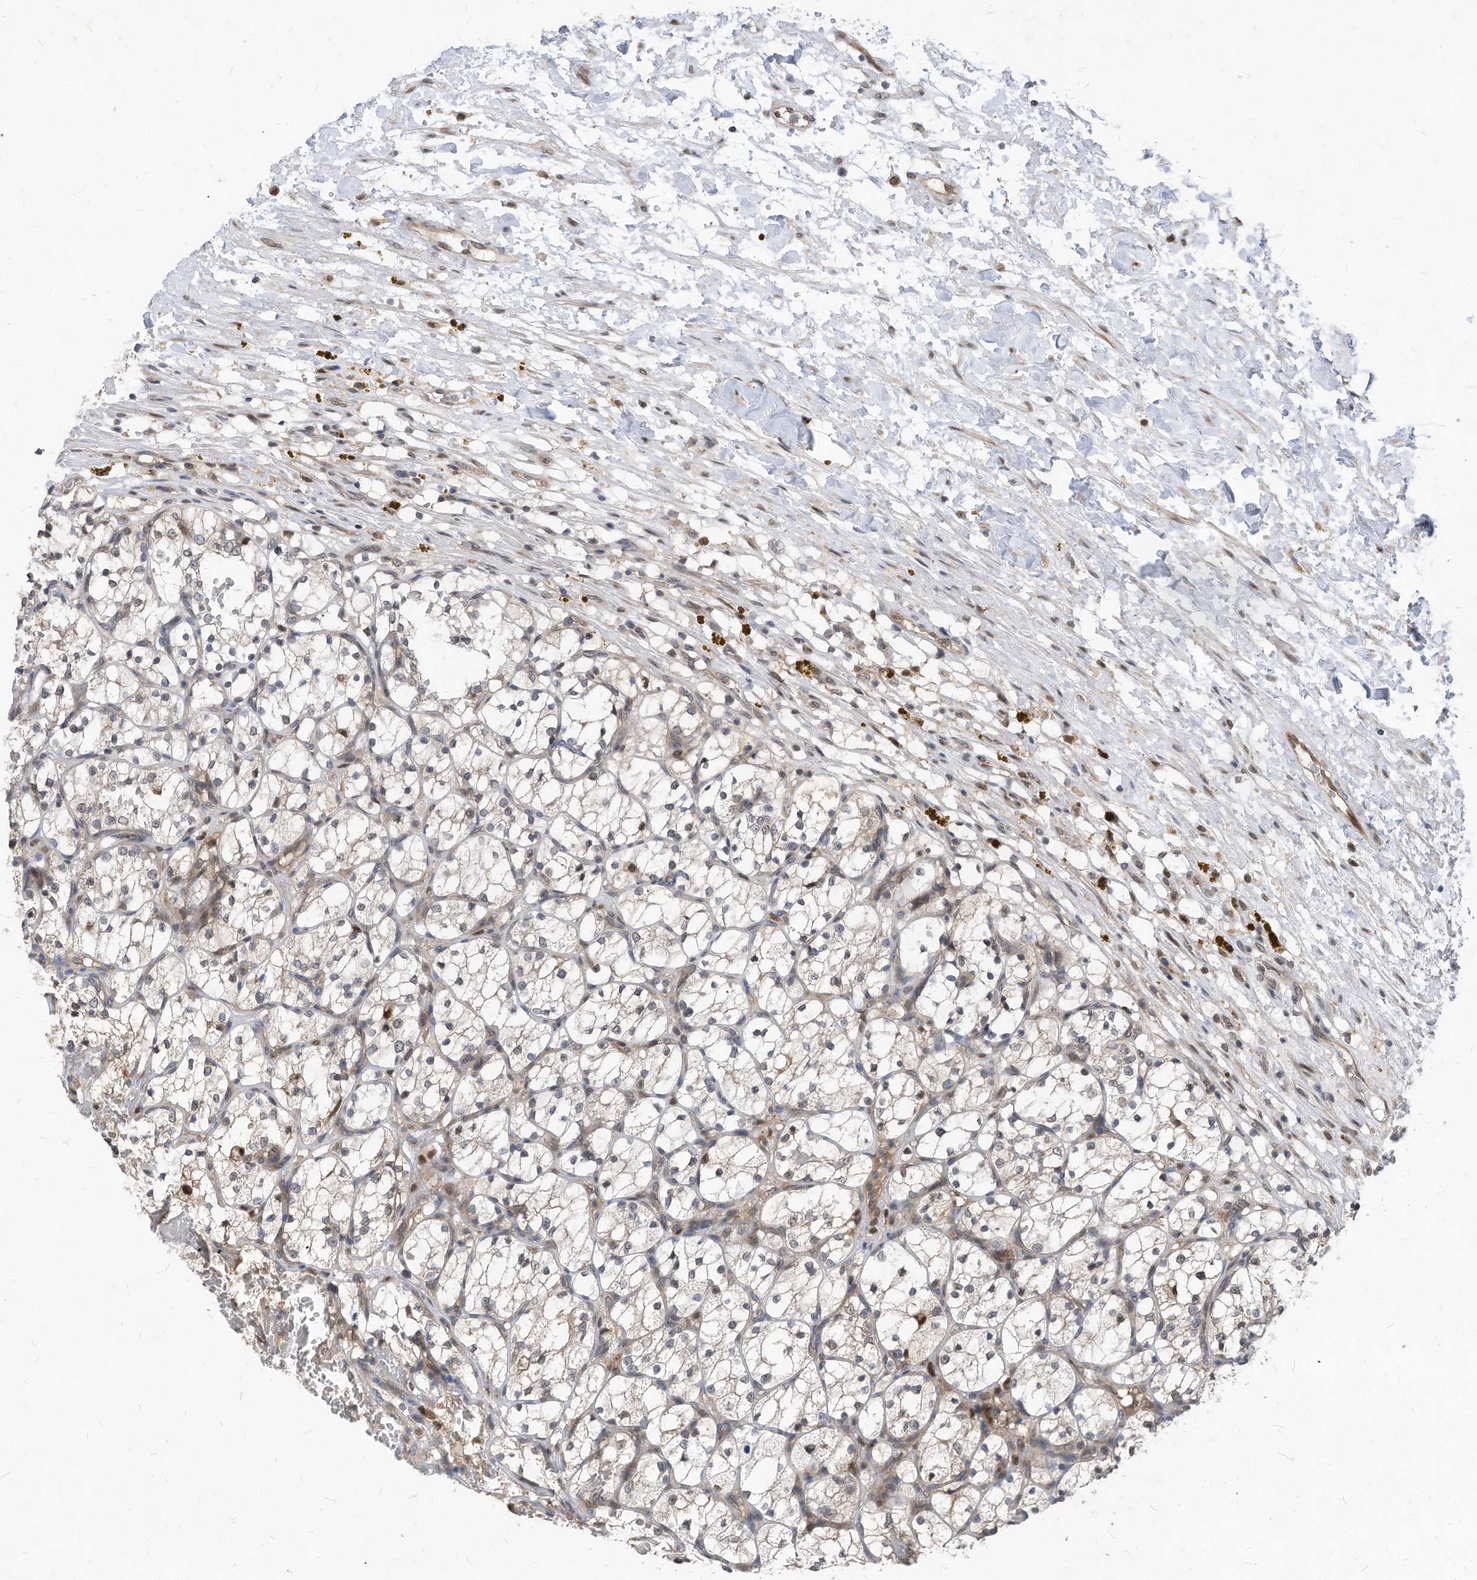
{"staining": {"intensity": "negative", "quantity": "none", "location": "none"}, "tissue": "renal cancer", "cell_type": "Tumor cells", "image_type": "cancer", "snomed": [{"axis": "morphology", "description": "Adenocarcinoma, NOS"}, {"axis": "topography", "description": "Kidney"}], "caption": "Adenocarcinoma (renal) stained for a protein using immunohistochemistry (IHC) exhibits no staining tumor cells.", "gene": "KPNB1", "patient": {"sex": "female", "age": 69}}